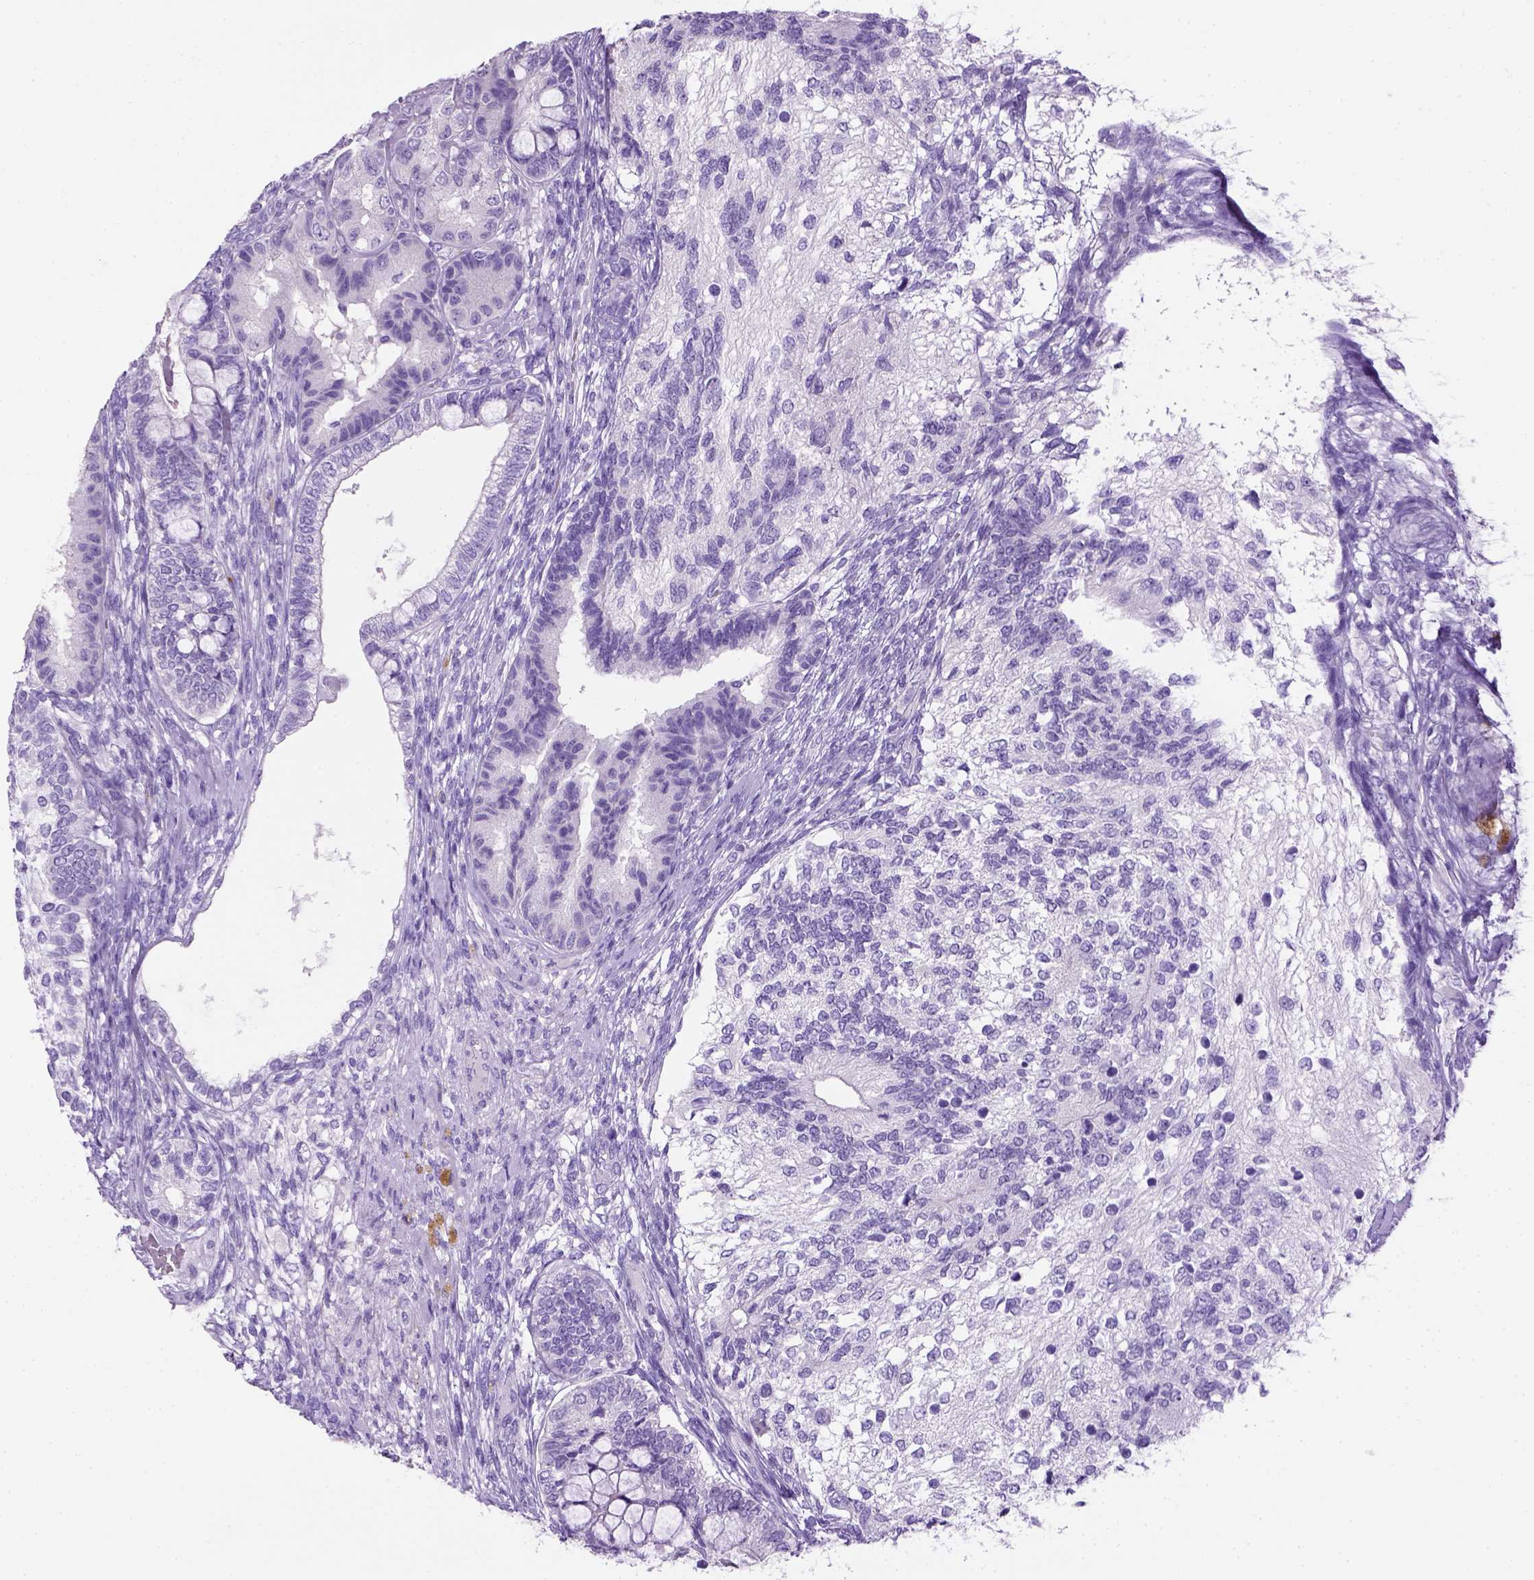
{"staining": {"intensity": "negative", "quantity": "none", "location": "none"}, "tissue": "testis cancer", "cell_type": "Tumor cells", "image_type": "cancer", "snomed": [{"axis": "morphology", "description": "Seminoma, NOS"}, {"axis": "morphology", "description": "Carcinoma, Embryonal, NOS"}, {"axis": "topography", "description": "Testis"}], "caption": "The photomicrograph shows no staining of tumor cells in testis embryonal carcinoma.", "gene": "KRT71", "patient": {"sex": "male", "age": 41}}